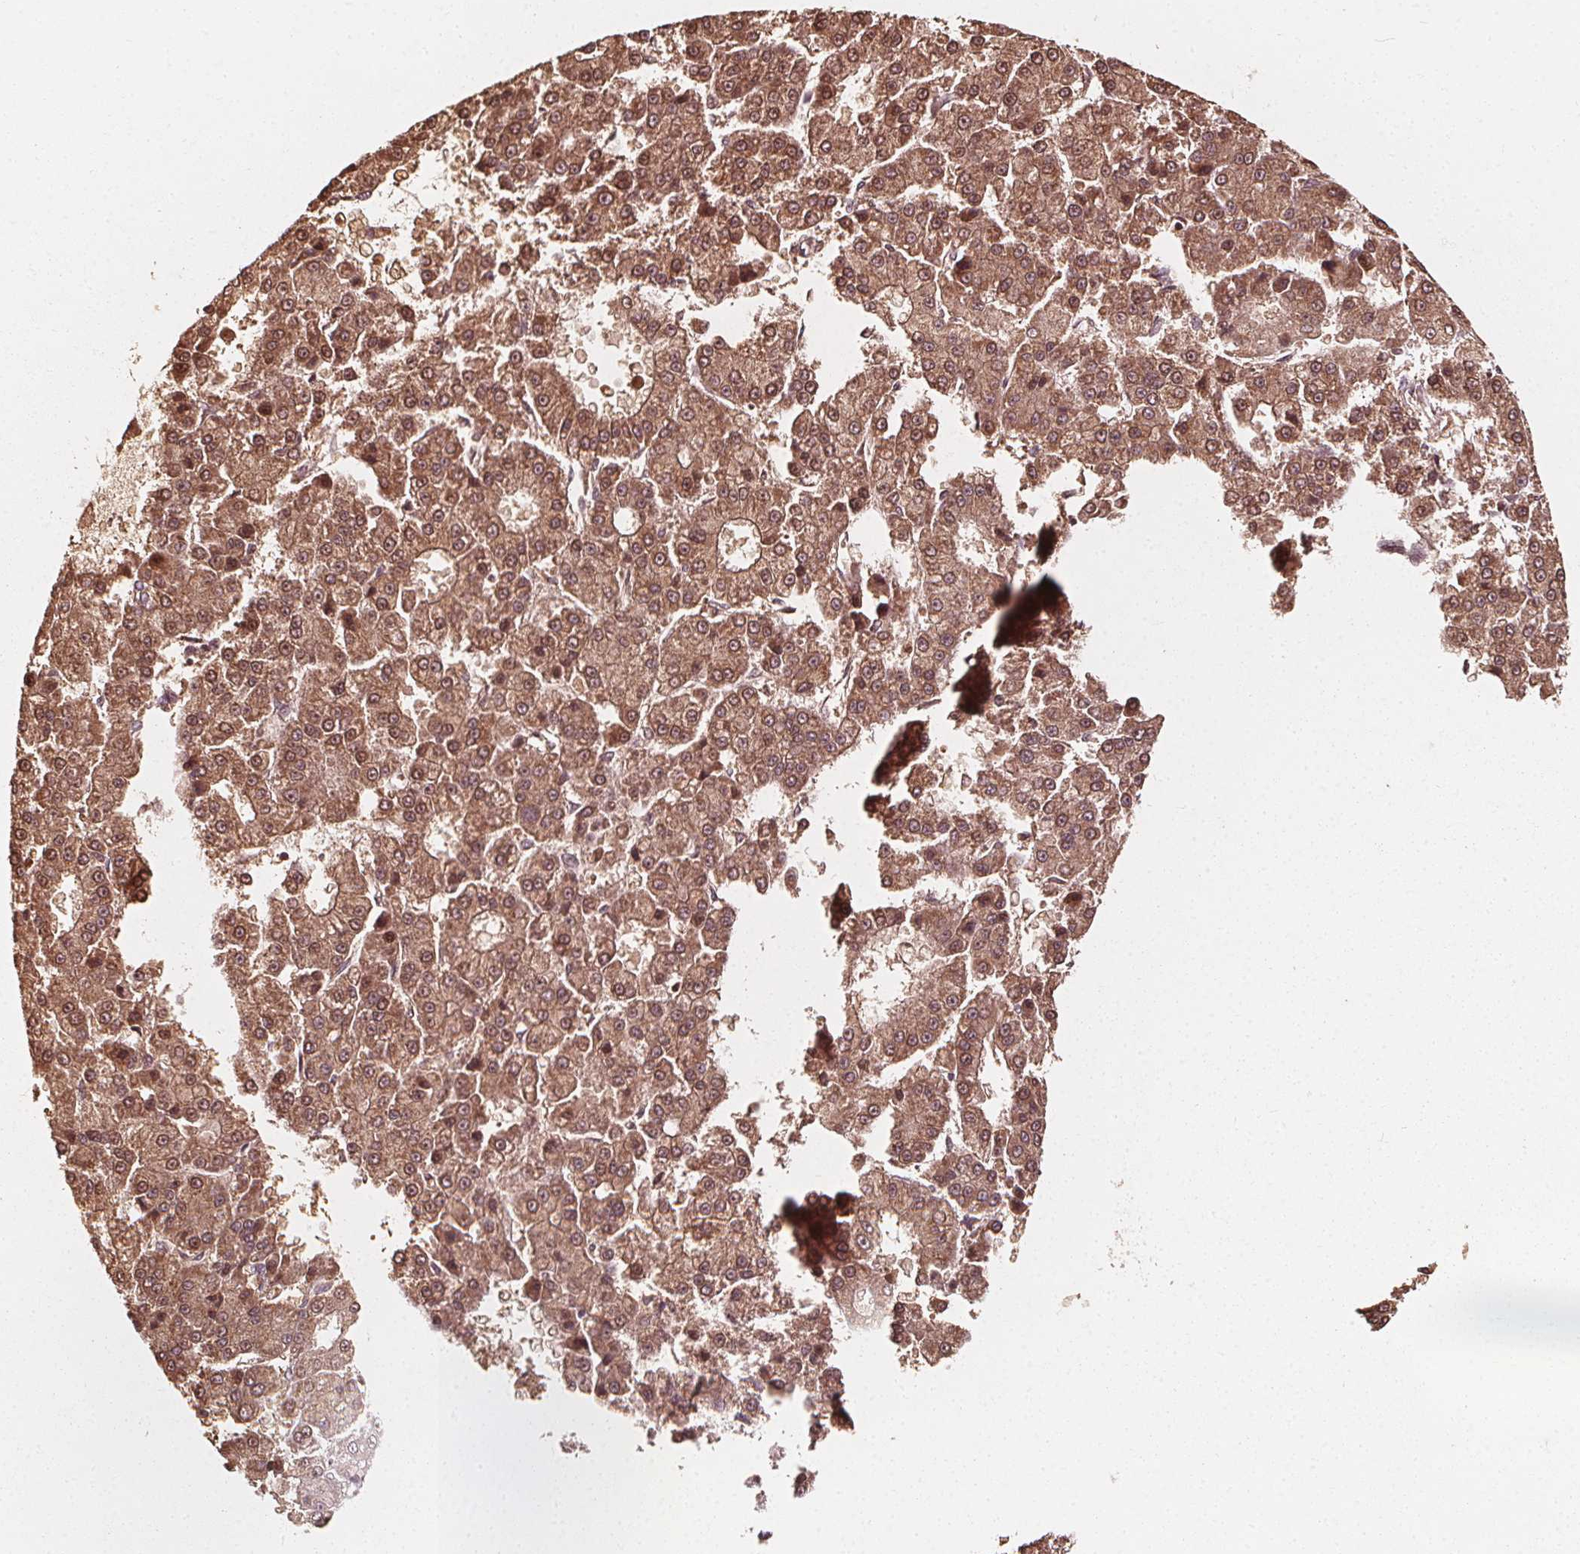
{"staining": {"intensity": "moderate", "quantity": ">75%", "location": "cytoplasmic/membranous,nuclear"}, "tissue": "liver cancer", "cell_type": "Tumor cells", "image_type": "cancer", "snomed": [{"axis": "morphology", "description": "Carcinoma, Hepatocellular, NOS"}, {"axis": "topography", "description": "Liver"}], "caption": "An image of hepatocellular carcinoma (liver) stained for a protein reveals moderate cytoplasmic/membranous and nuclear brown staining in tumor cells.", "gene": "NPC1", "patient": {"sex": "male", "age": 70}}